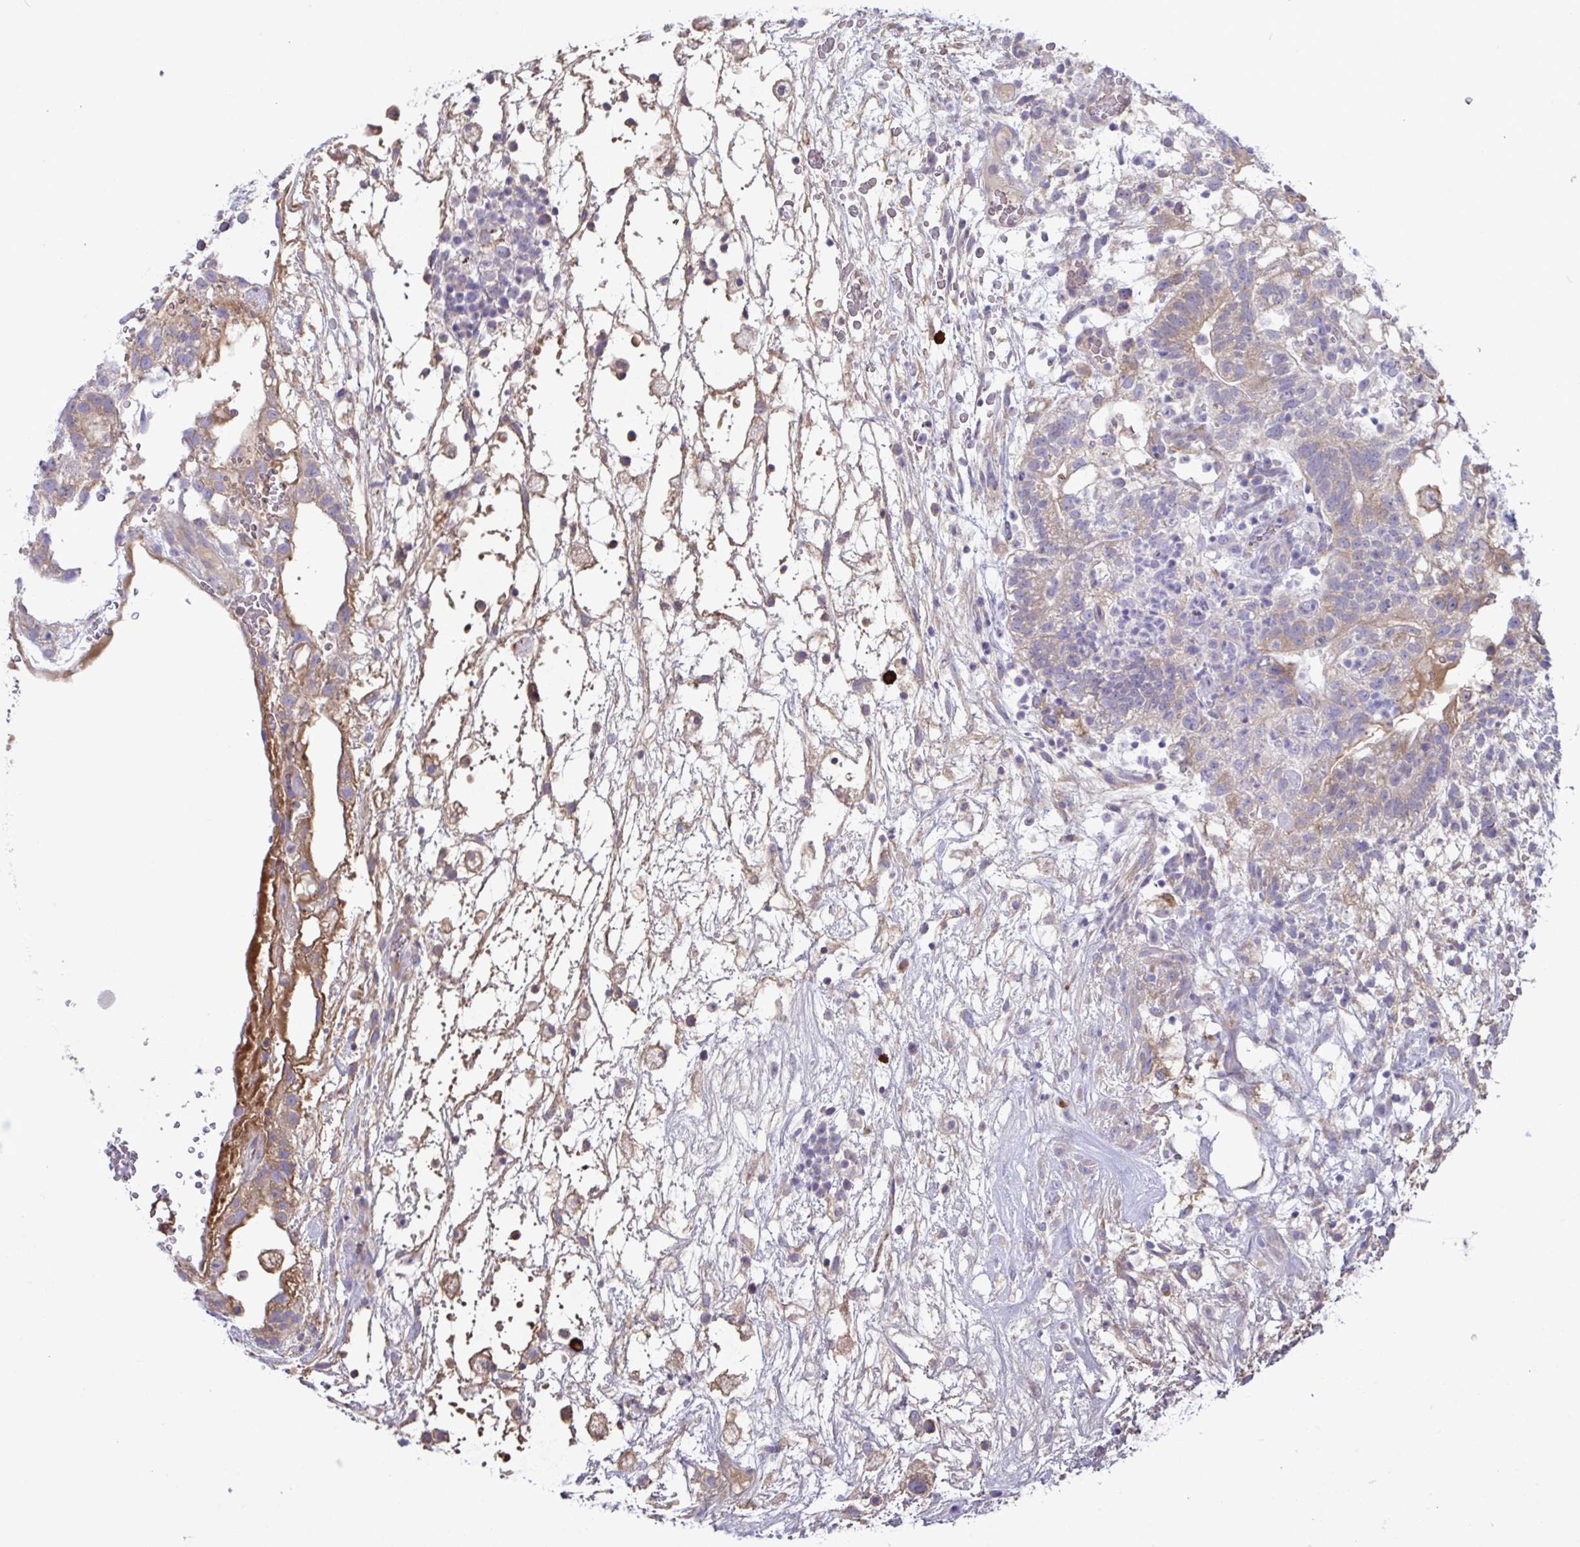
{"staining": {"intensity": "weak", "quantity": "25%-75%", "location": "cytoplasmic/membranous"}, "tissue": "testis cancer", "cell_type": "Tumor cells", "image_type": "cancer", "snomed": [{"axis": "morphology", "description": "Normal tissue, NOS"}, {"axis": "morphology", "description": "Carcinoma, Embryonal, NOS"}, {"axis": "topography", "description": "Testis"}], "caption": "Protein staining shows weak cytoplasmic/membranous staining in about 25%-75% of tumor cells in embryonal carcinoma (testis).", "gene": "ZNF684", "patient": {"sex": "male", "age": 32}}